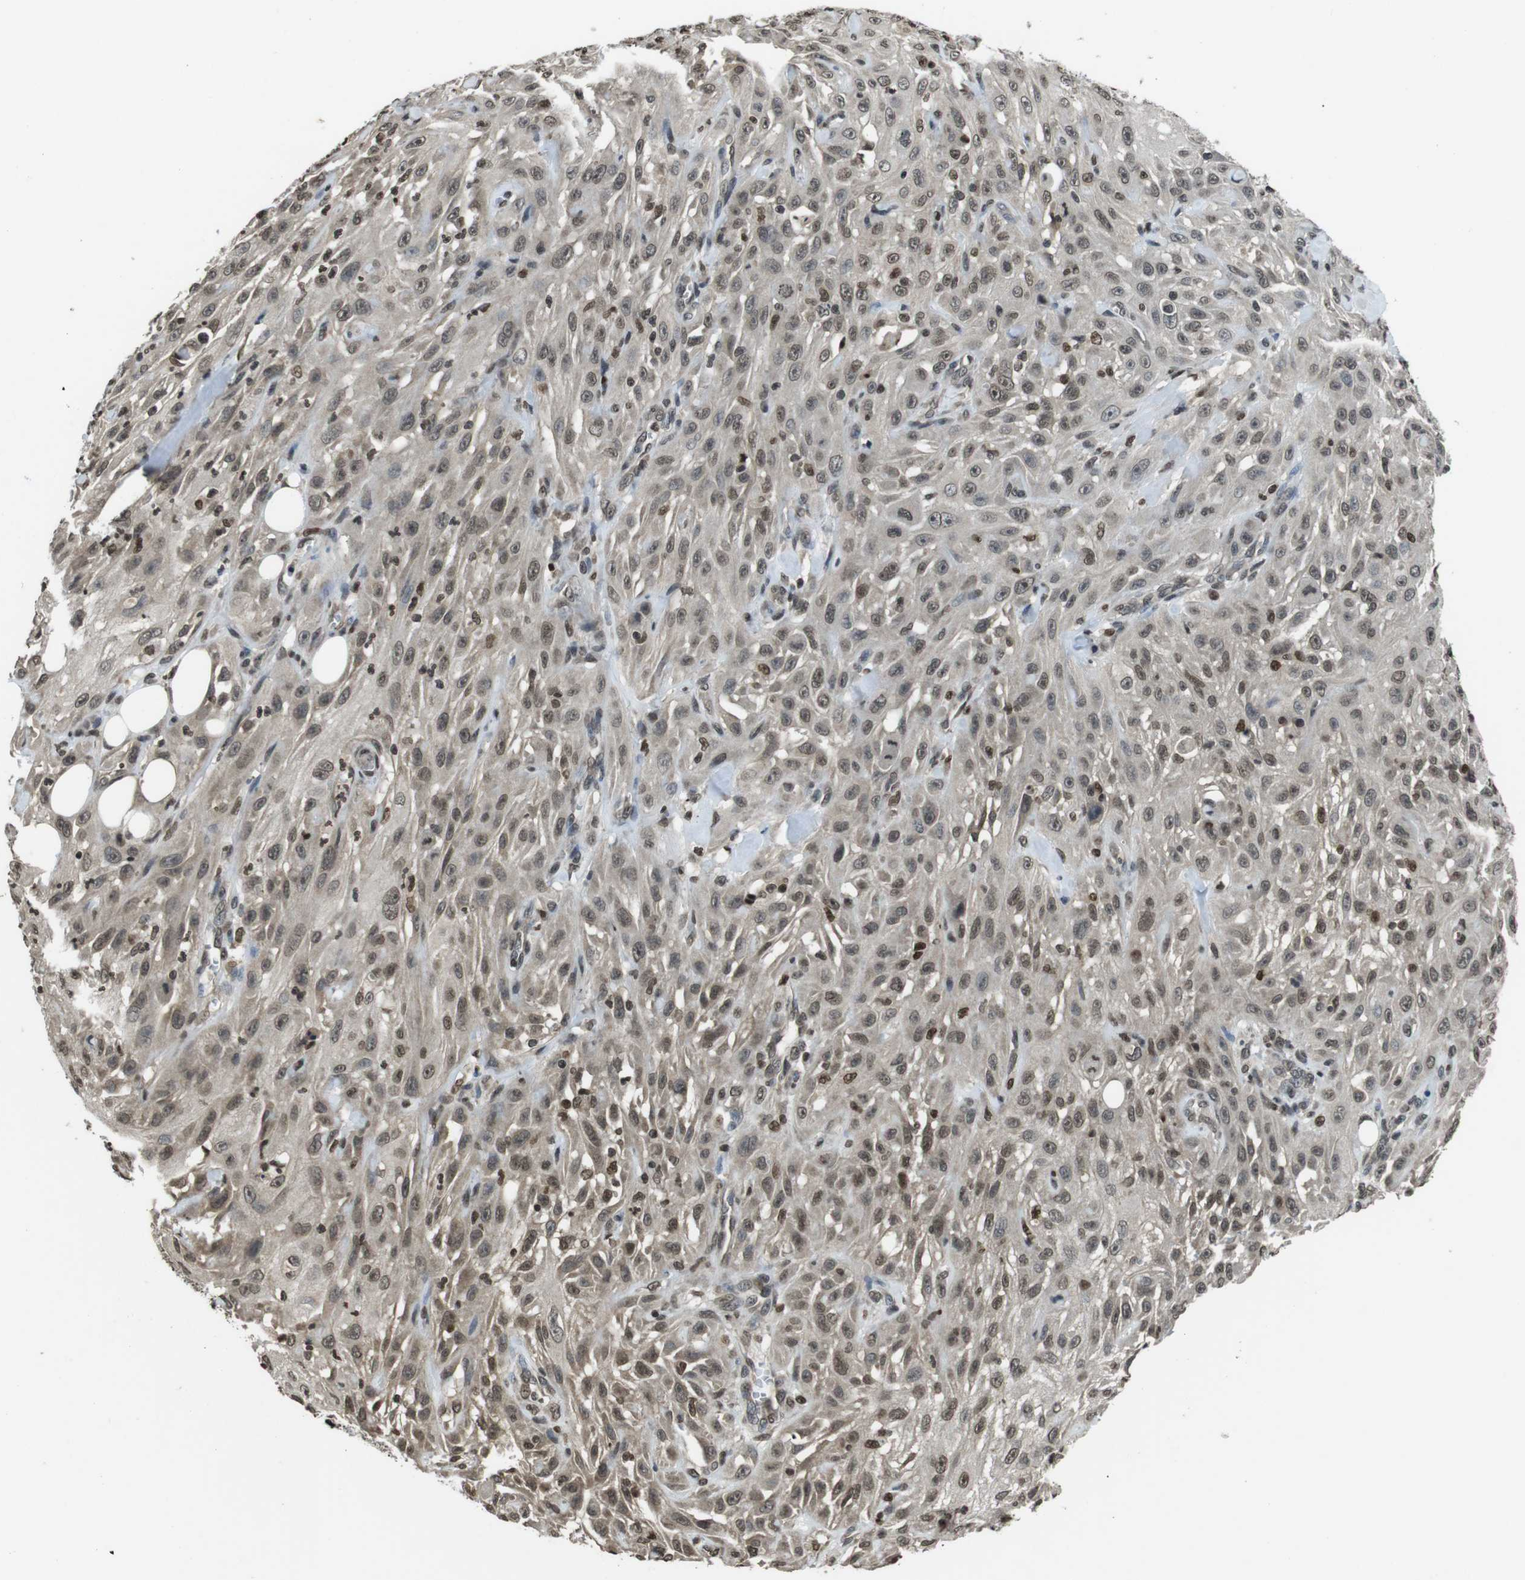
{"staining": {"intensity": "weak", "quantity": ">75%", "location": "nuclear"}, "tissue": "skin cancer", "cell_type": "Tumor cells", "image_type": "cancer", "snomed": [{"axis": "morphology", "description": "Squamous cell carcinoma, NOS"}, {"axis": "topography", "description": "Skin"}], "caption": "A brown stain labels weak nuclear staining of a protein in human squamous cell carcinoma (skin) tumor cells.", "gene": "MAF", "patient": {"sex": "male", "age": 75}}